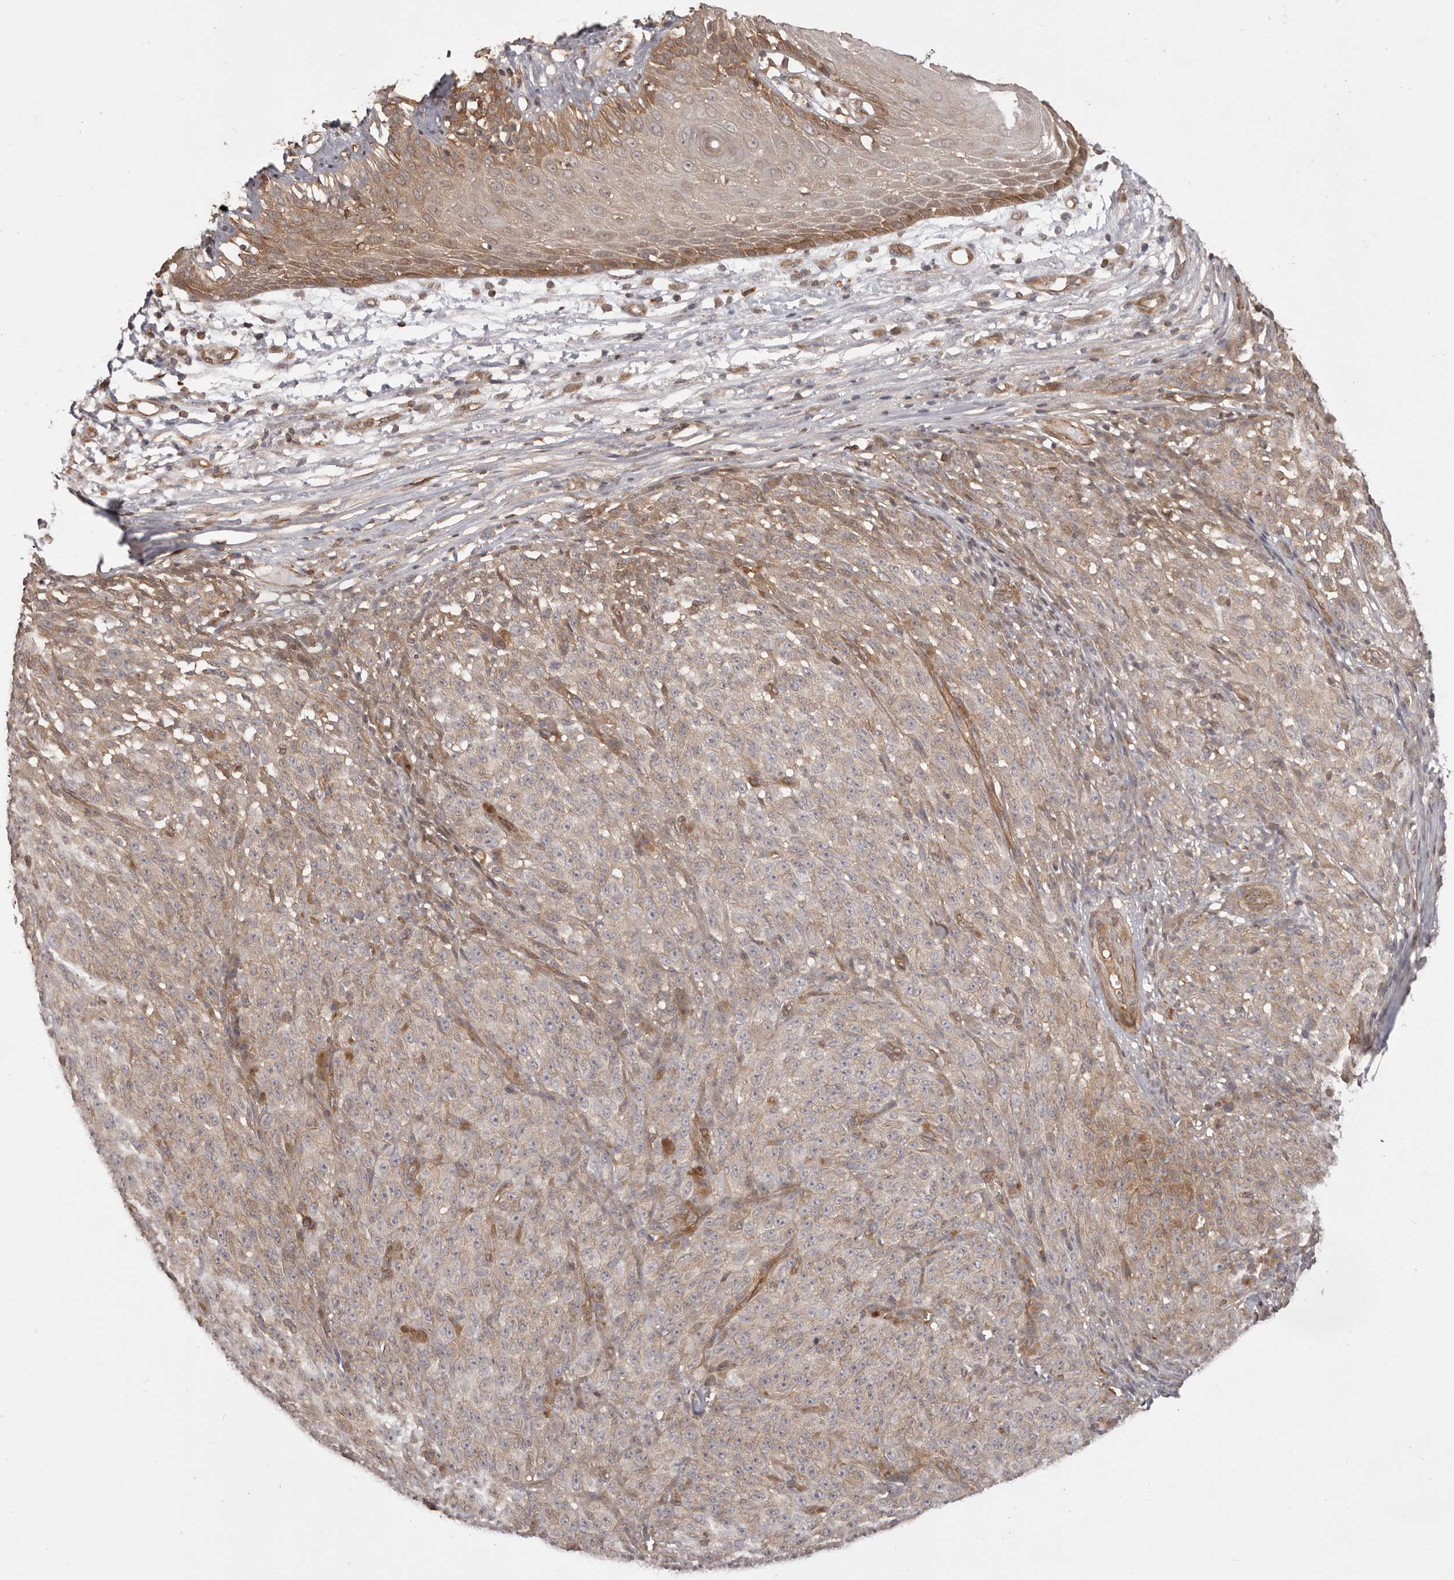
{"staining": {"intensity": "negative", "quantity": "none", "location": "none"}, "tissue": "melanoma", "cell_type": "Tumor cells", "image_type": "cancer", "snomed": [{"axis": "morphology", "description": "Malignant melanoma, NOS"}, {"axis": "topography", "description": "Skin"}], "caption": "Tumor cells are negative for brown protein staining in melanoma.", "gene": "NFKBIA", "patient": {"sex": "female", "age": 82}}